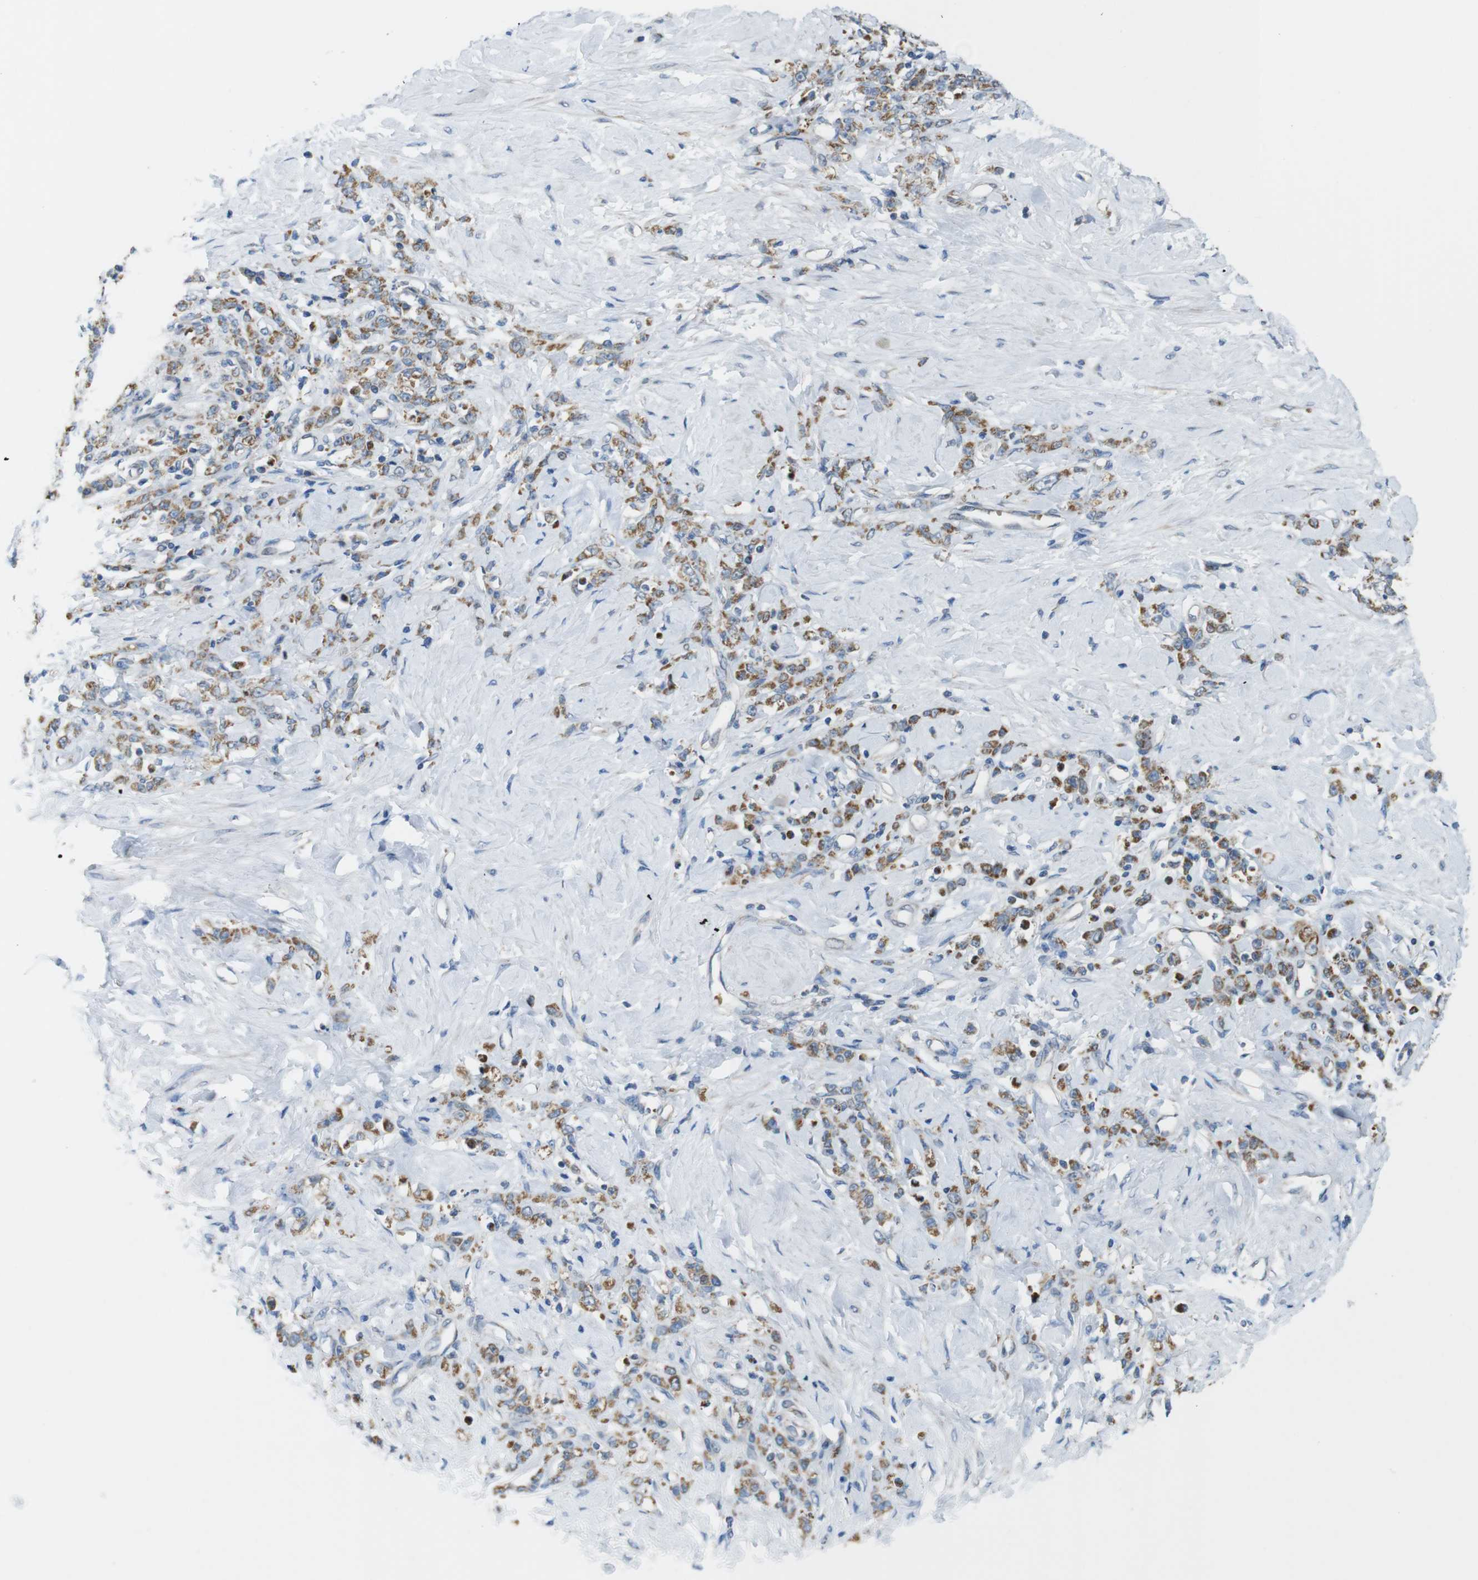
{"staining": {"intensity": "moderate", "quantity": ">75%", "location": "cytoplasmic/membranous"}, "tissue": "stomach cancer", "cell_type": "Tumor cells", "image_type": "cancer", "snomed": [{"axis": "morphology", "description": "Adenocarcinoma, NOS"}, {"axis": "topography", "description": "Stomach"}], "caption": "Immunohistochemical staining of stomach cancer (adenocarcinoma) shows moderate cytoplasmic/membranous protein expression in approximately >75% of tumor cells.", "gene": "MARCHF1", "patient": {"sex": "male", "age": 82}}